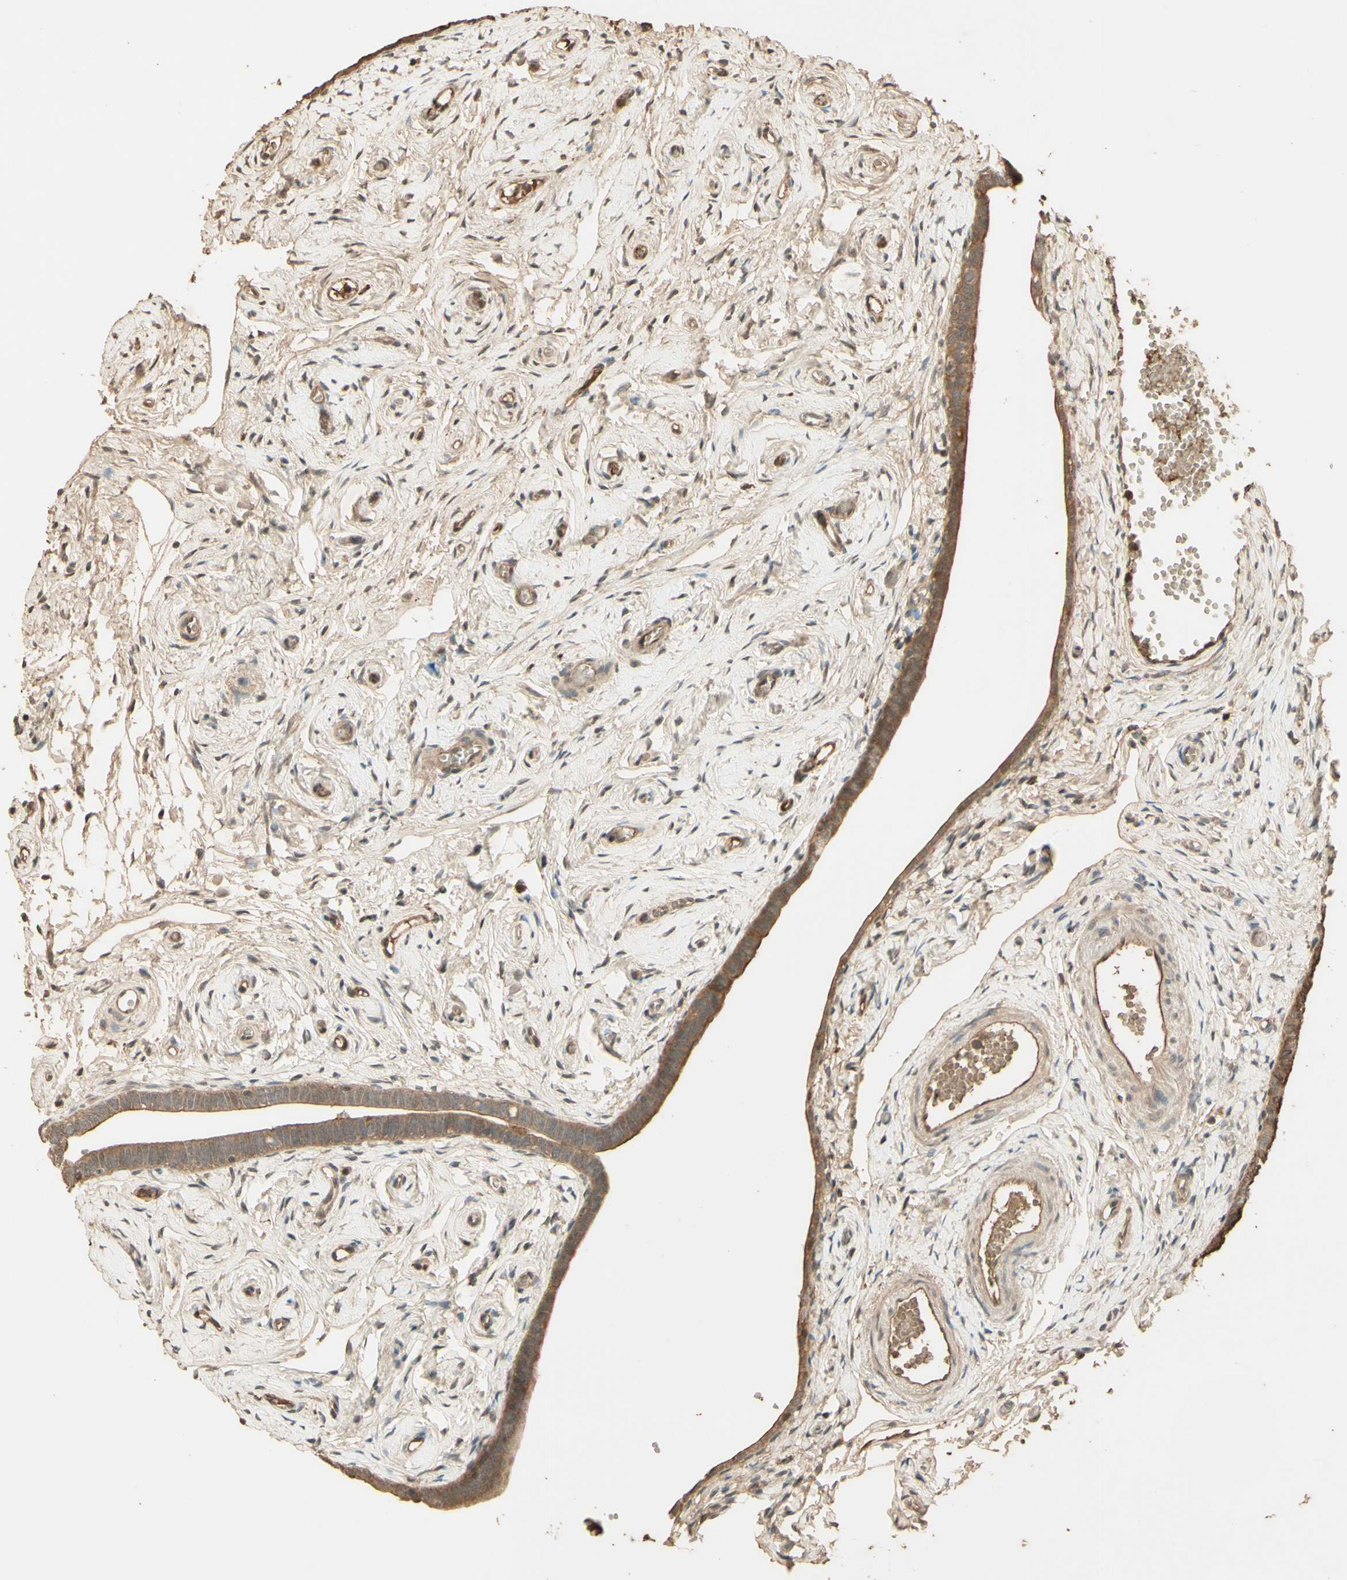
{"staining": {"intensity": "moderate", "quantity": ">75%", "location": "cytoplasmic/membranous"}, "tissue": "fallopian tube", "cell_type": "Glandular cells", "image_type": "normal", "snomed": [{"axis": "morphology", "description": "Normal tissue, NOS"}, {"axis": "topography", "description": "Fallopian tube"}], "caption": "A photomicrograph showing moderate cytoplasmic/membranous expression in about >75% of glandular cells in benign fallopian tube, as visualized by brown immunohistochemical staining.", "gene": "SMAD9", "patient": {"sex": "female", "age": 71}}